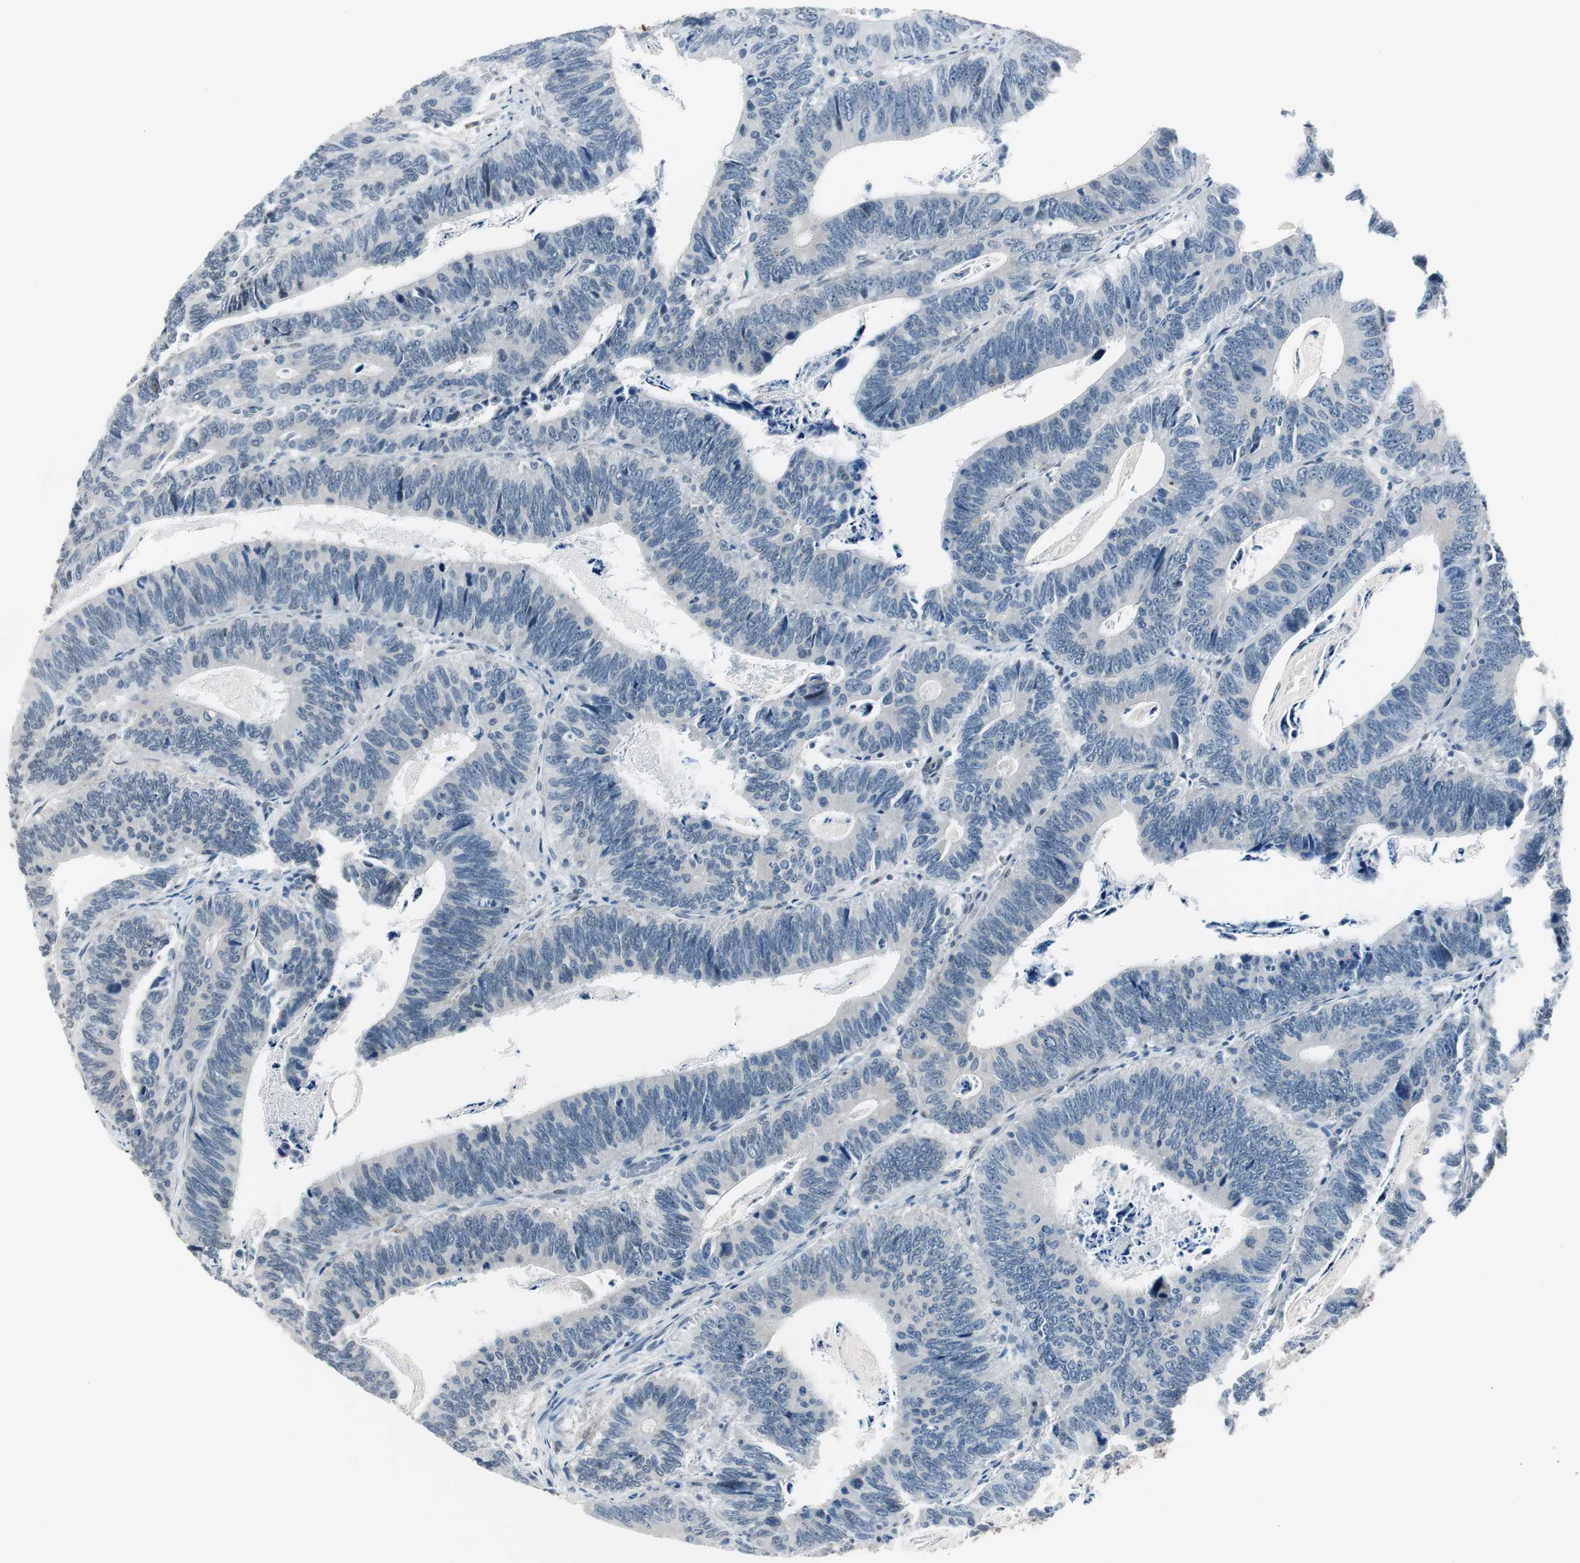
{"staining": {"intensity": "negative", "quantity": "none", "location": "none"}, "tissue": "colorectal cancer", "cell_type": "Tumor cells", "image_type": "cancer", "snomed": [{"axis": "morphology", "description": "Adenocarcinoma, NOS"}, {"axis": "topography", "description": "Colon"}], "caption": "Colorectal cancer (adenocarcinoma) stained for a protein using immunohistochemistry (IHC) reveals no staining tumor cells.", "gene": "BOLA1", "patient": {"sex": "male", "age": 72}}